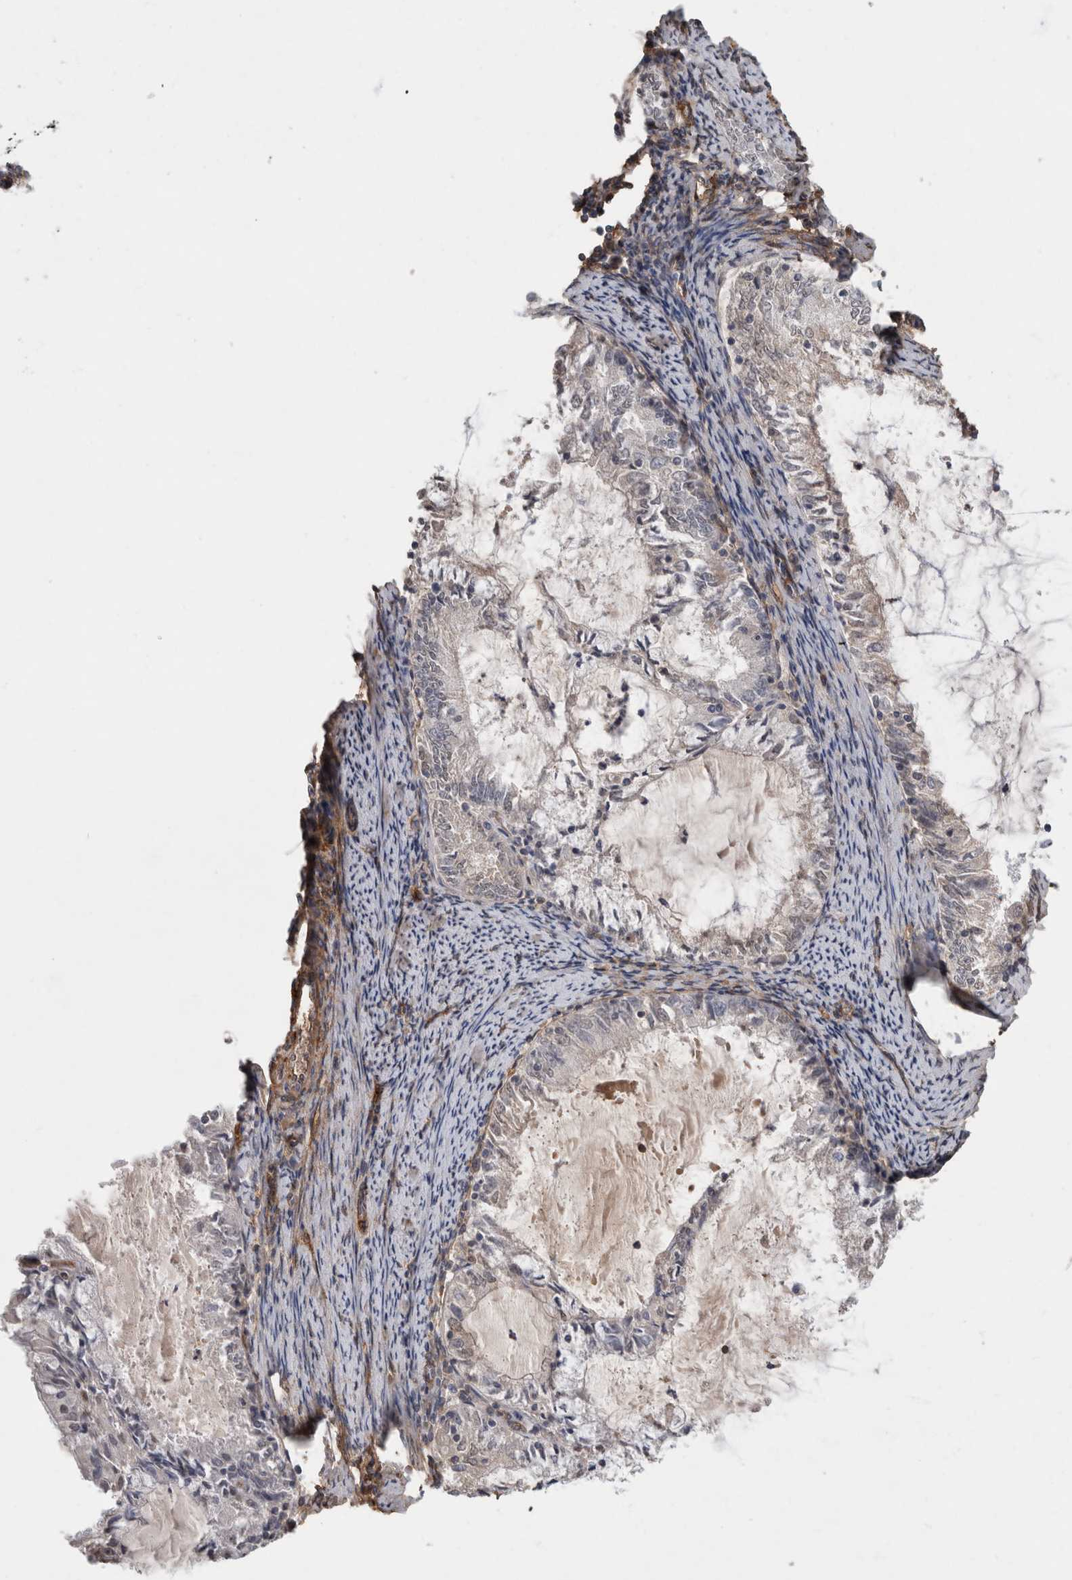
{"staining": {"intensity": "negative", "quantity": "none", "location": "none"}, "tissue": "endometrial cancer", "cell_type": "Tumor cells", "image_type": "cancer", "snomed": [{"axis": "morphology", "description": "Adenocarcinoma, NOS"}, {"axis": "topography", "description": "Endometrium"}], "caption": "Immunohistochemistry micrograph of adenocarcinoma (endometrial) stained for a protein (brown), which exhibits no staining in tumor cells.", "gene": "RECK", "patient": {"sex": "female", "age": 57}}